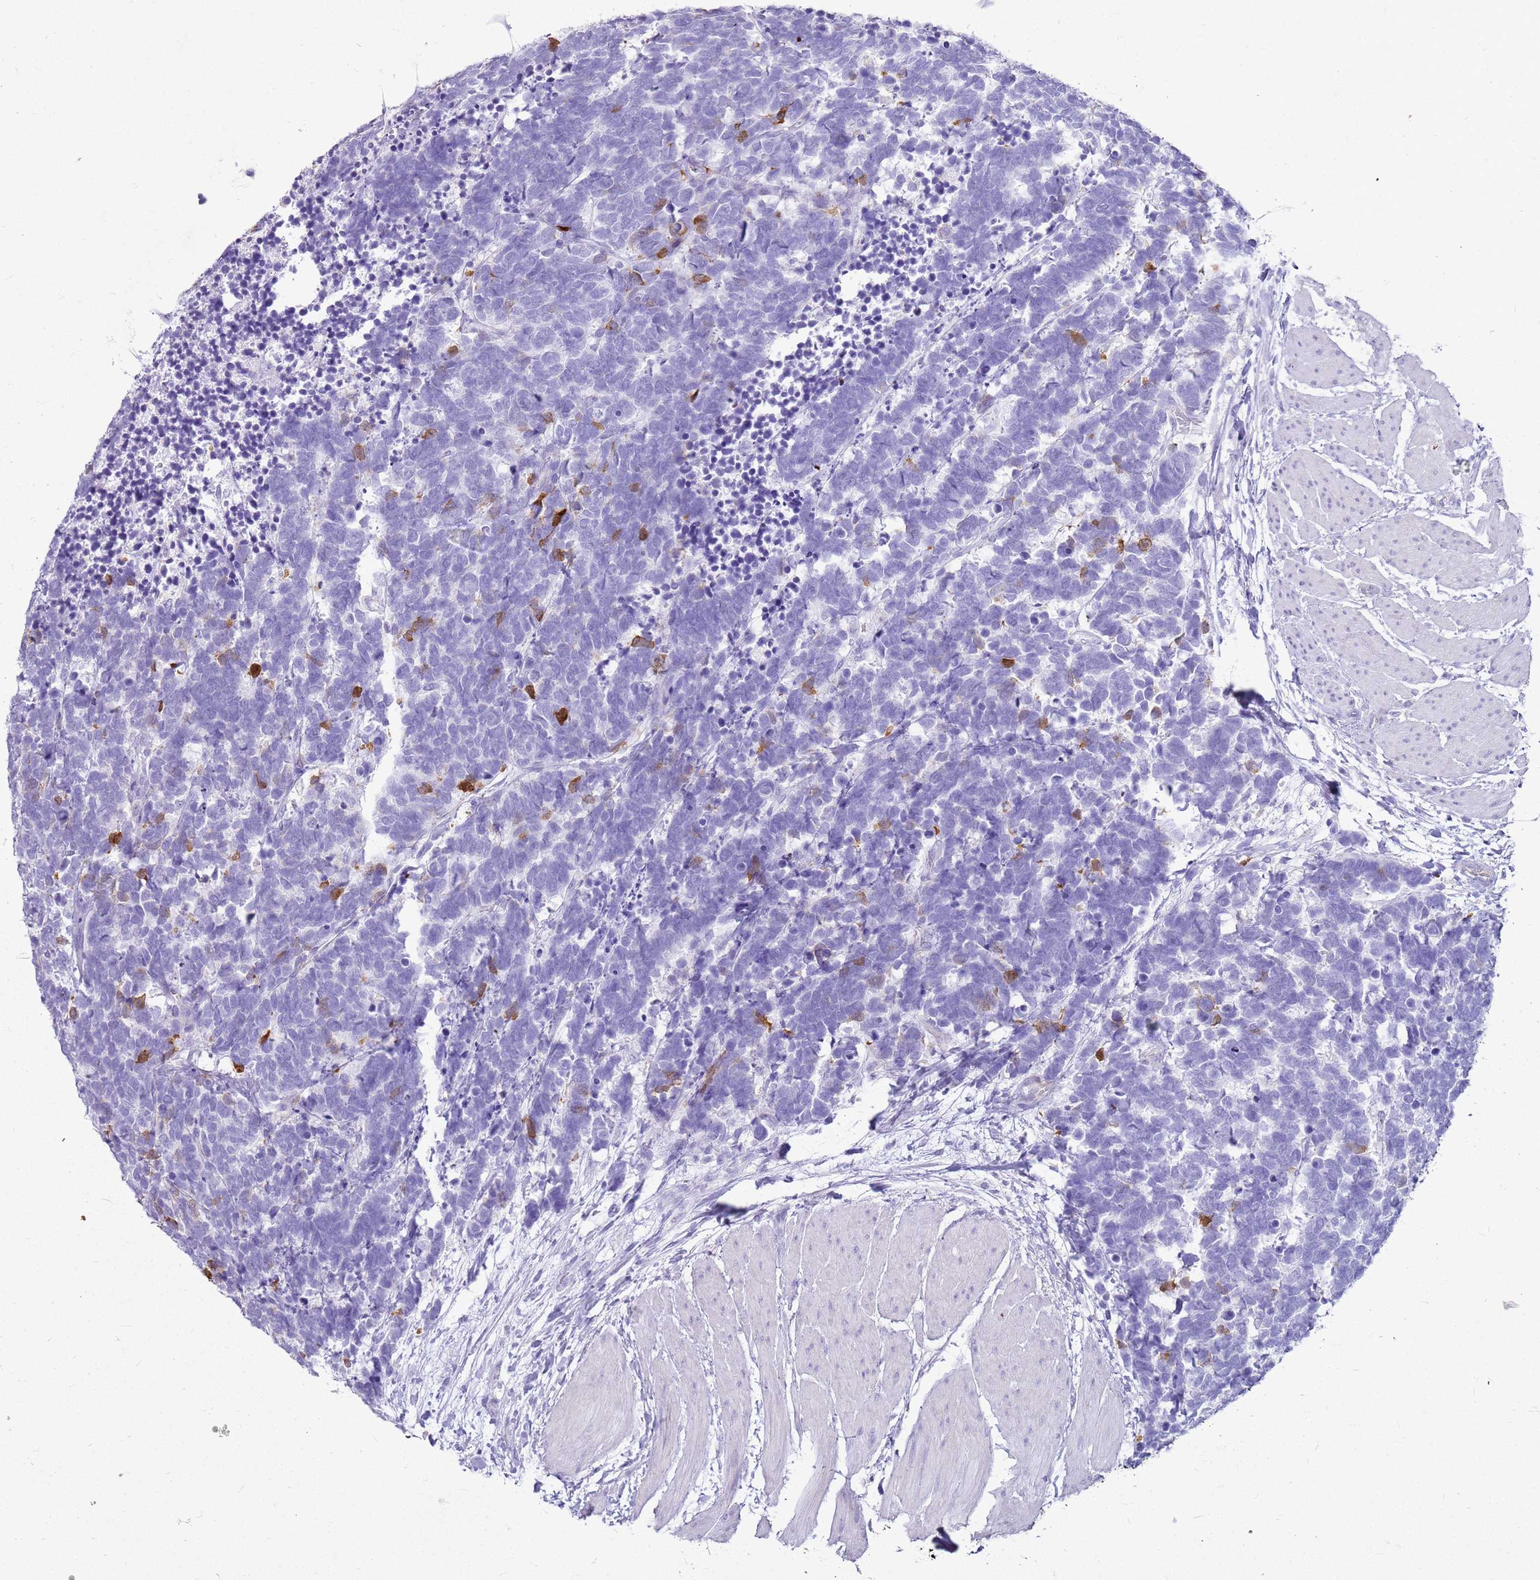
{"staining": {"intensity": "strong", "quantity": "<25%", "location": "cytoplasmic/membranous,nuclear"}, "tissue": "carcinoid", "cell_type": "Tumor cells", "image_type": "cancer", "snomed": [{"axis": "morphology", "description": "Carcinoma, NOS"}, {"axis": "morphology", "description": "Carcinoid, malignant, NOS"}, {"axis": "topography", "description": "Urinary bladder"}], "caption": "About <25% of tumor cells in carcinoid (malignant) show strong cytoplasmic/membranous and nuclear protein staining as visualized by brown immunohistochemical staining.", "gene": "SULT1E1", "patient": {"sex": "male", "age": 57}}